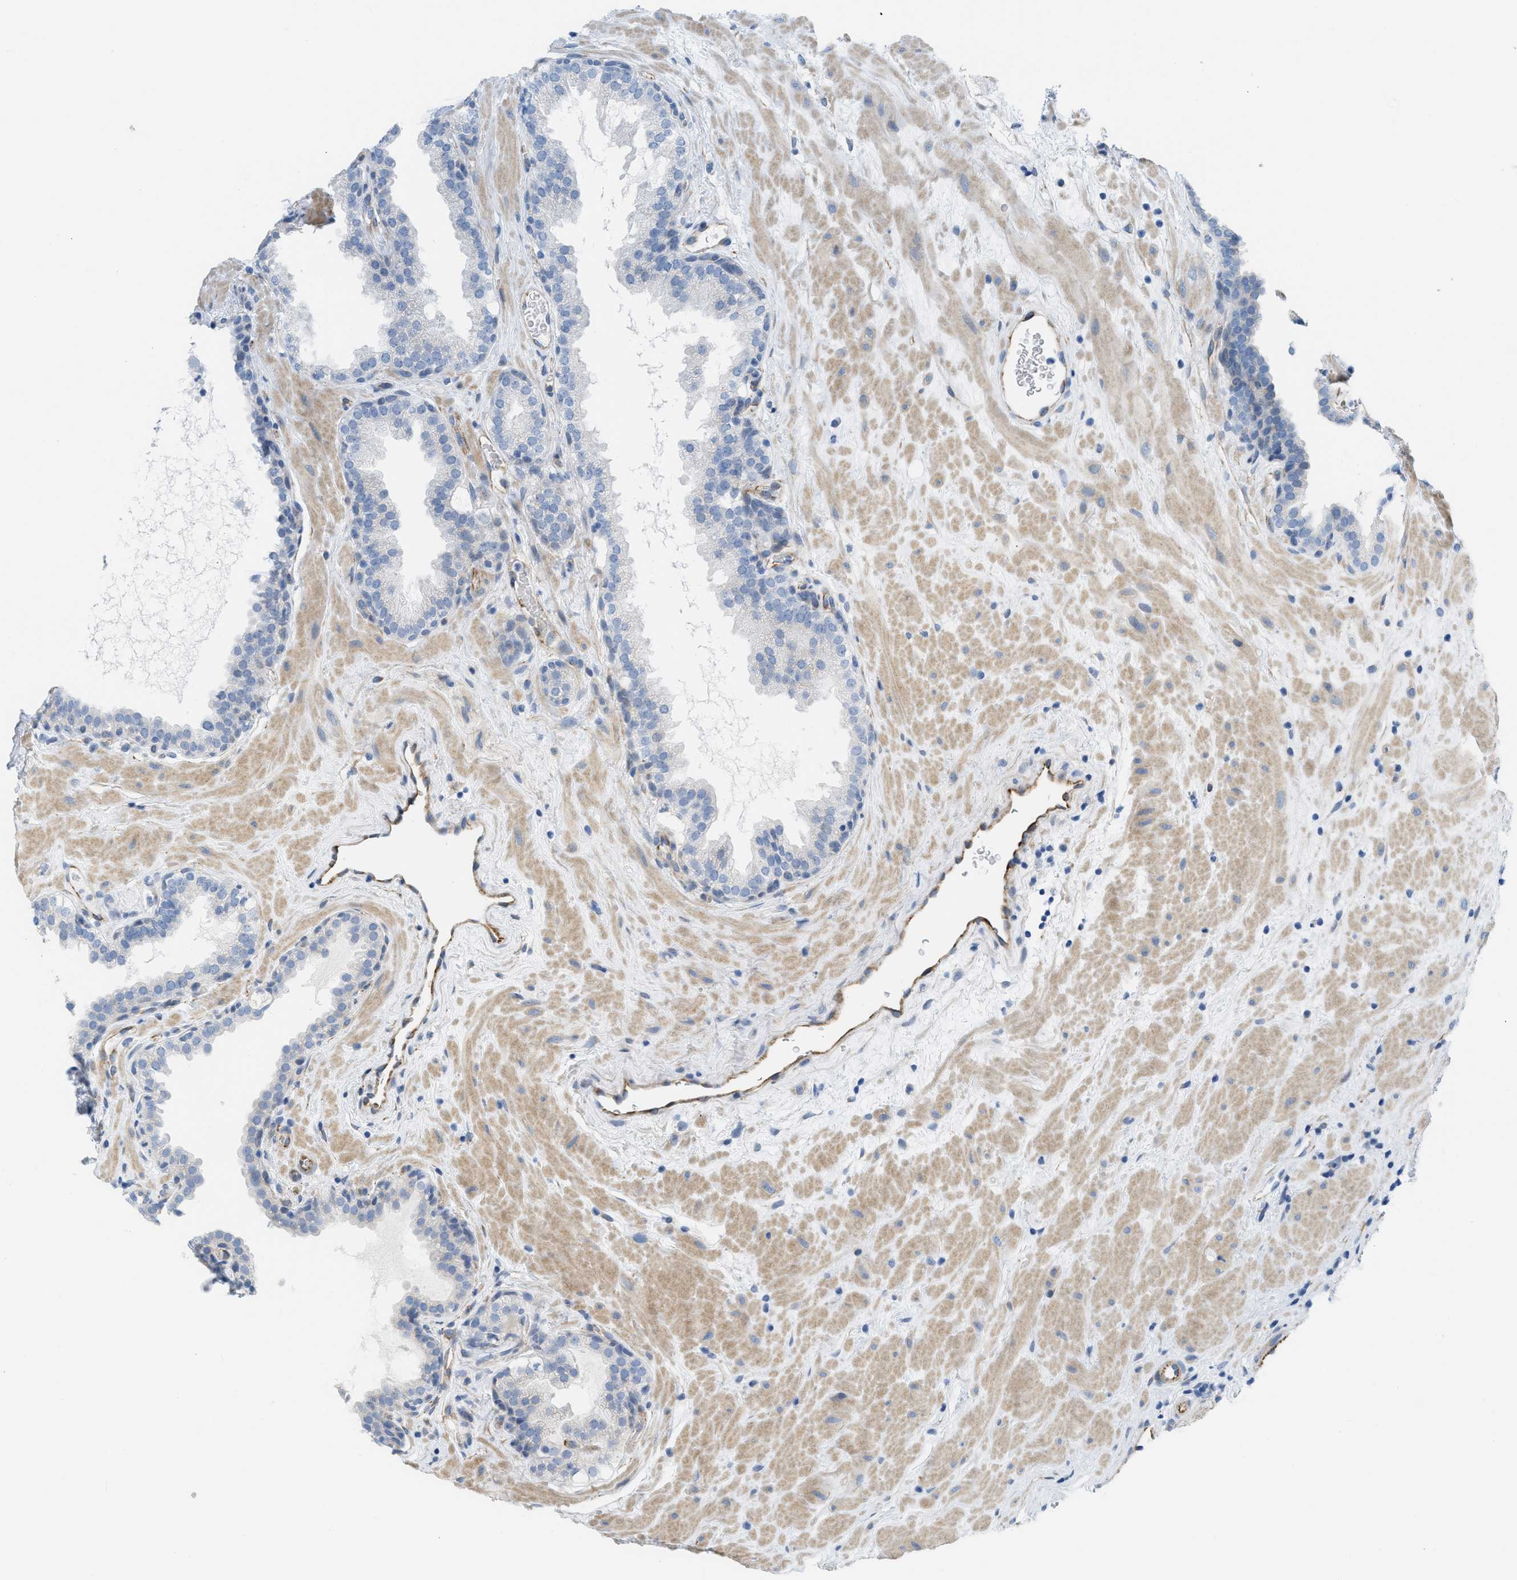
{"staining": {"intensity": "negative", "quantity": "none", "location": "none"}, "tissue": "prostate", "cell_type": "Glandular cells", "image_type": "normal", "snomed": [{"axis": "morphology", "description": "Normal tissue, NOS"}, {"axis": "topography", "description": "Prostate"}], "caption": "Human prostate stained for a protein using immunohistochemistry reveals no positivity in glandular cells.", "gene": "SLC12A1", "patient": {"sex": "male", "age": 51}}